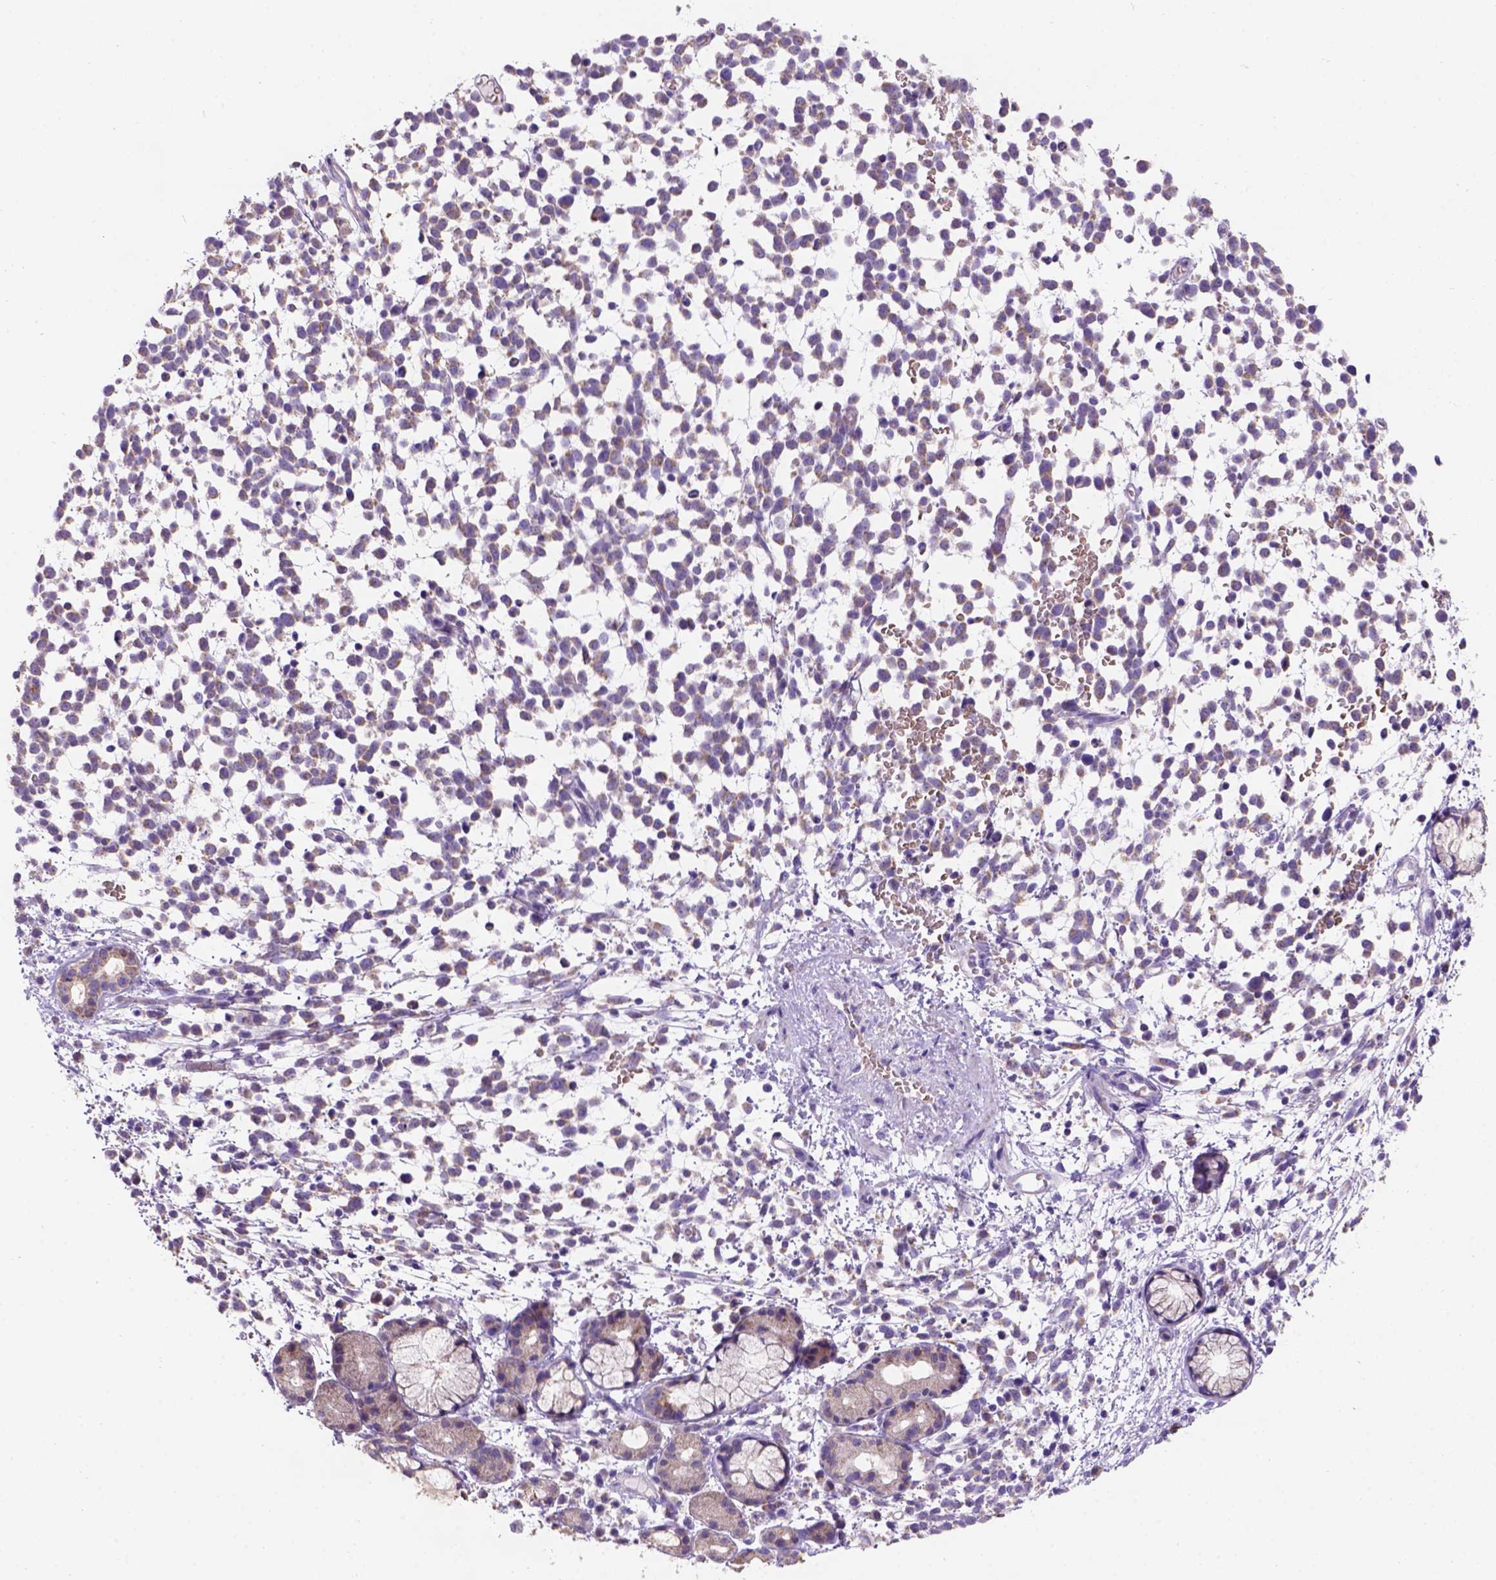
{"staining": {"intensity": "moderate", "quantity": ">75%", "location": "cytoplasmic/membranous"}, "tissue": "melanoma", "cell_type": "Tumor cells", "image_type": "cancer", "snomed": [{"axis": "morphology", "description": "Malignant melanoma, NOS"}, {"axis": "topography", "description": "Skin"}], "caption": "The photomicrograph demonstrates immunohistochemical staining of melanoma. There is moderate cytoplasmic/membranous expression is identified in about >75% of tumor cells.", "gene": "L2HGDH", "patient": {"sex": "female", "age": 70}}